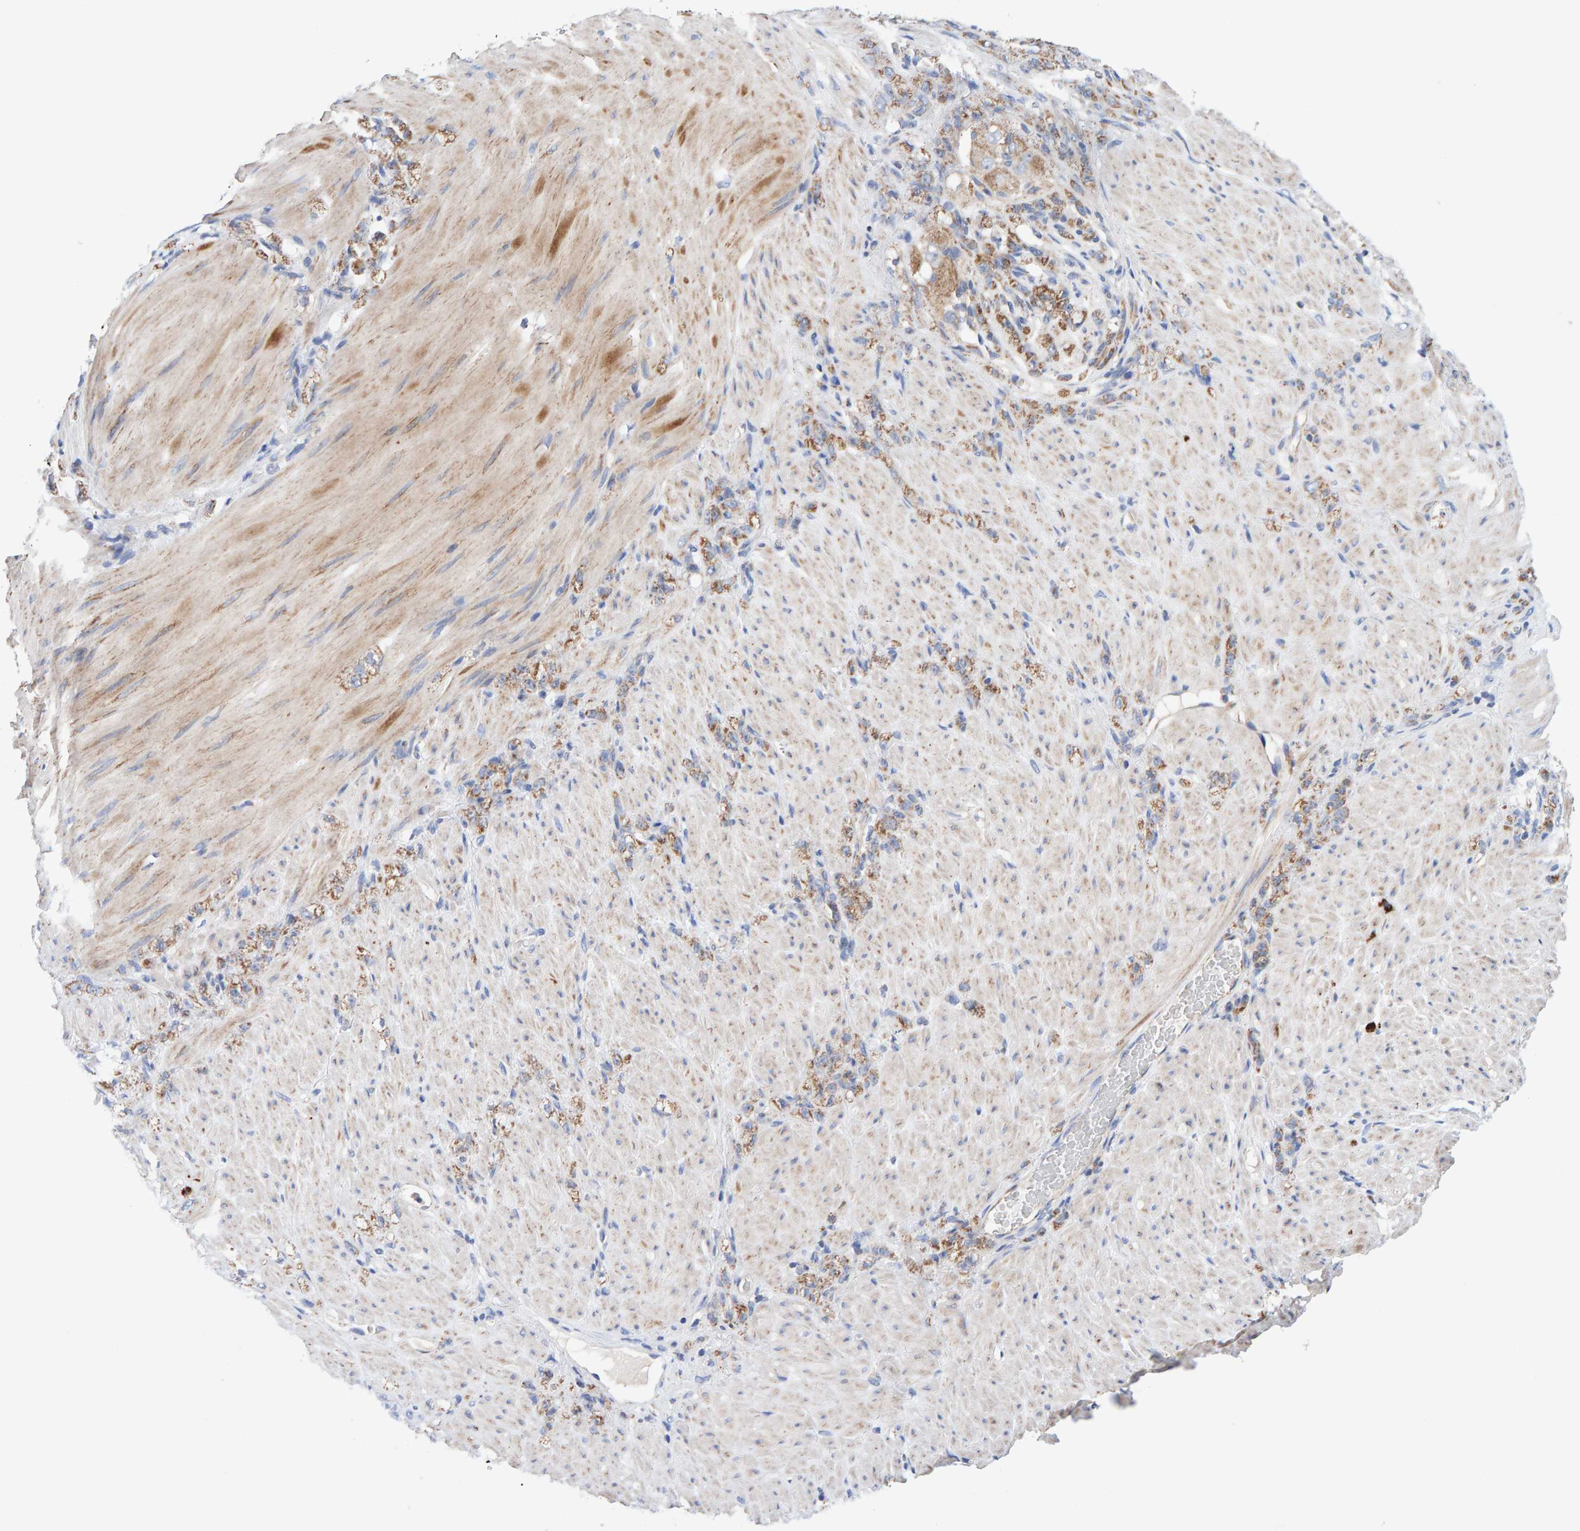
{"staining": {"intensity": "moderate", "quantity": ">75%", "location": "cytoplasmic/membranous"}, "tissue": "stomach cancer", "cell_type": "Tumor cells", "image_type": "cancer", "snomed": [{"axis": "morphology", "description": "Normal tissue, NOS"}, {"axis": "morphology", "description": "Adenocarcinoma, NOS"}, {"axis": "topography", "description": "Stomach"}], "caption": "High-magnification brightfield microscopy of stomach adenocarcinoma stained with DAB (3,3'-diaminobenzidine) (brown) and counterstained with hematoxylin (blue). tumor cells exhibit moderate cytoplasmic/membranous staining is present in approximately>75% of cells. The staining is performed using DAB (3,3'-diaminobenzidine) brown chromogen to label protein expression. The nuclei are counter-stained blue using hematoxylin.", "gene": "EFR3A", "patient": {"sex": "male", "age": 82}}